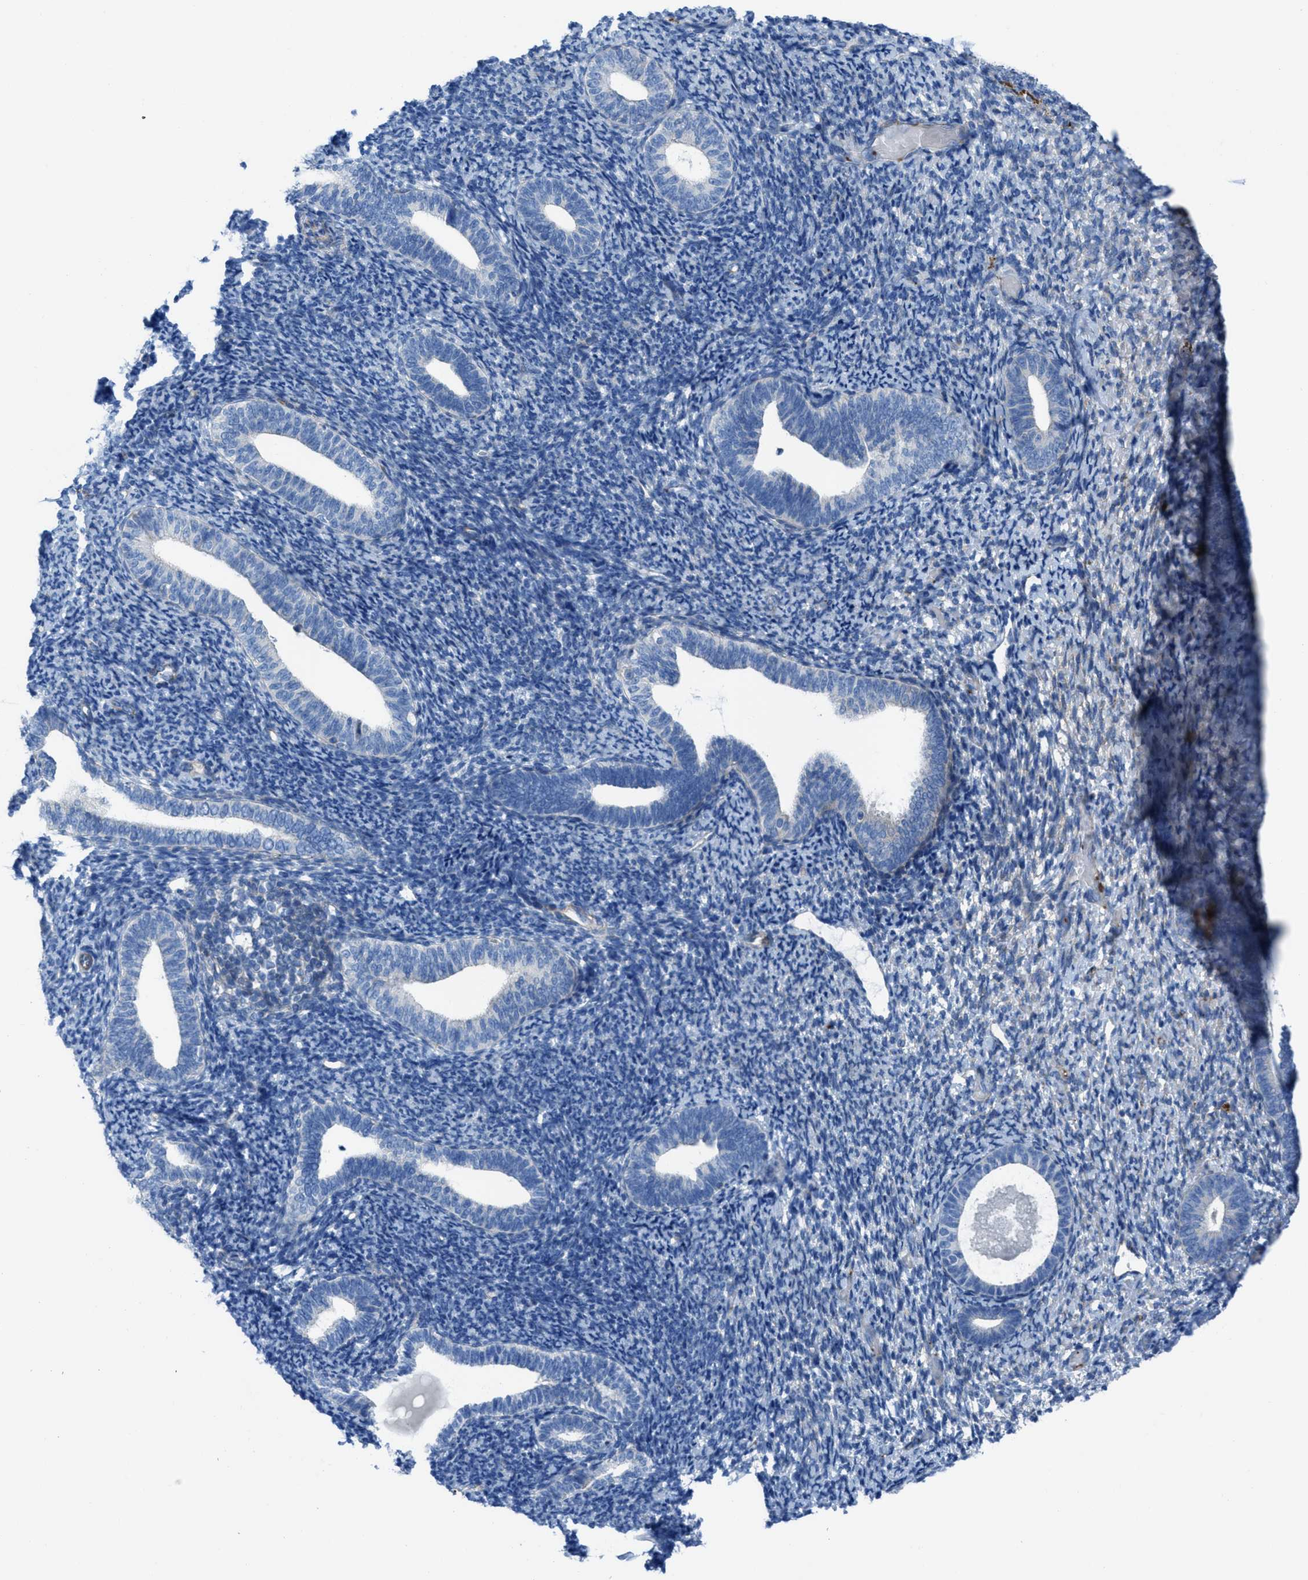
{"staining": {"intensity": "weak", "quantity": "<25%", "location": "cytoplasmic/membranous"}, "tissue": "endometrium", "cell_type": "Cells in endometrial stroma", "image_type": "normal", "snomed": [{"axis": "morphology", "description": "Normal tissue, NOS"}, {"axis": "topography", "description": "Endometrium"}], "caption": "This is an immunohistochemistry (IHC) image of normal endometrium. There is no expression in cells in endometrial stroma.", "gene": "KCNH7", "patient": {"sex": "female", "age": 66}}